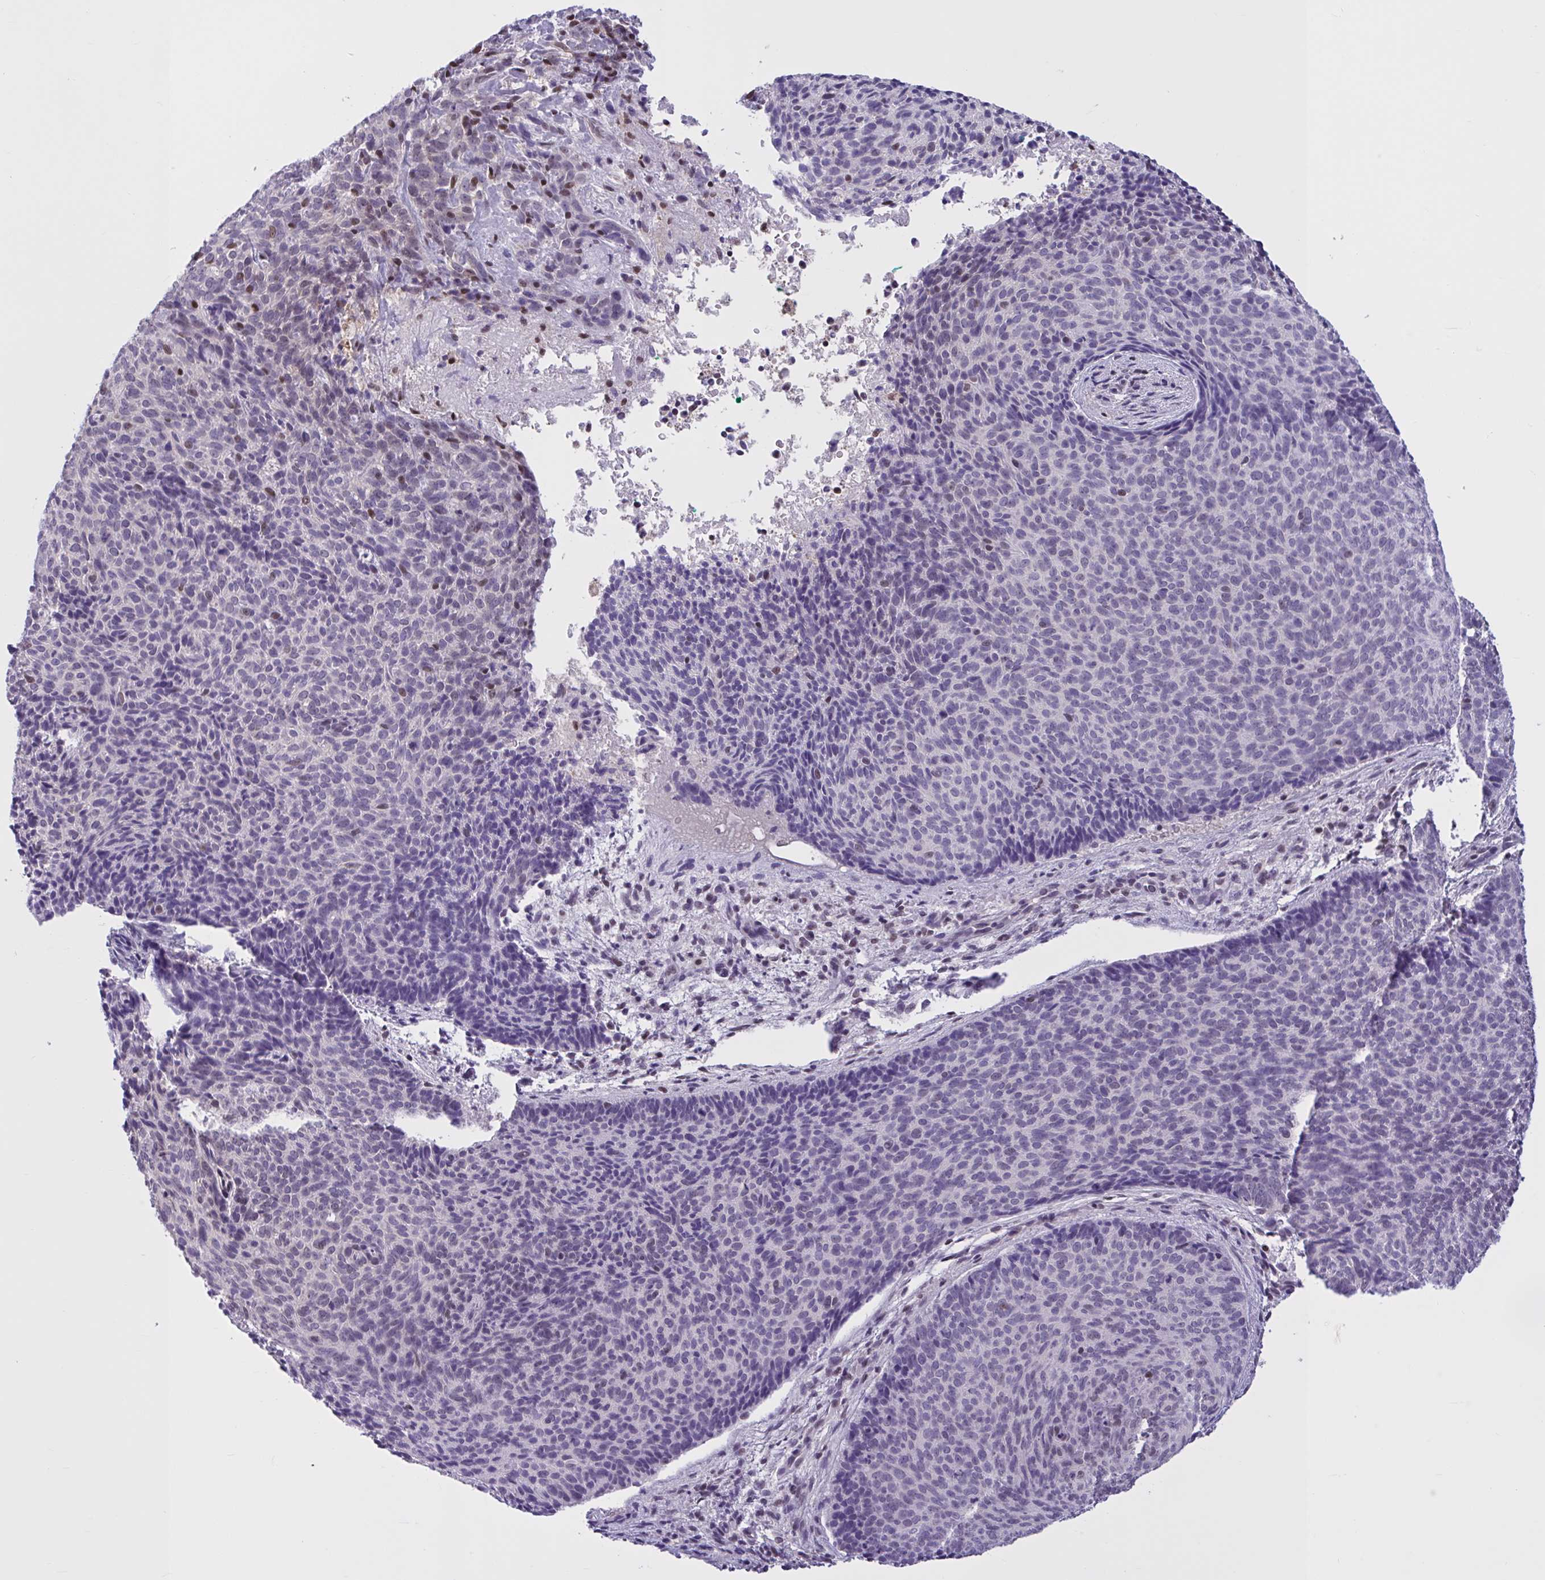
{"staining": {"intensity": "negative", "quantity": "none", "location": "none"}, "tissue": "skin cancer", "cell_type": "Tumor cells", "image_type": "cancer", "snomed": [{"axis": "morphology", "description": "Basal cell carcinoma"}, {"axis": "topography", "description": "Skin"}, {"axis": "topography", "description": "Skin of head"}], "caption": "High magnification brightfield microscopy of skin basal cell carcinoma stained with DAB (3,3'-diaminobenzidine) (brown) and counterstained with hematoxylin (blue): tumor cells show no significant positivity.", "gene": "RBL1", "patient": {"sex": "female", "age": 92}}